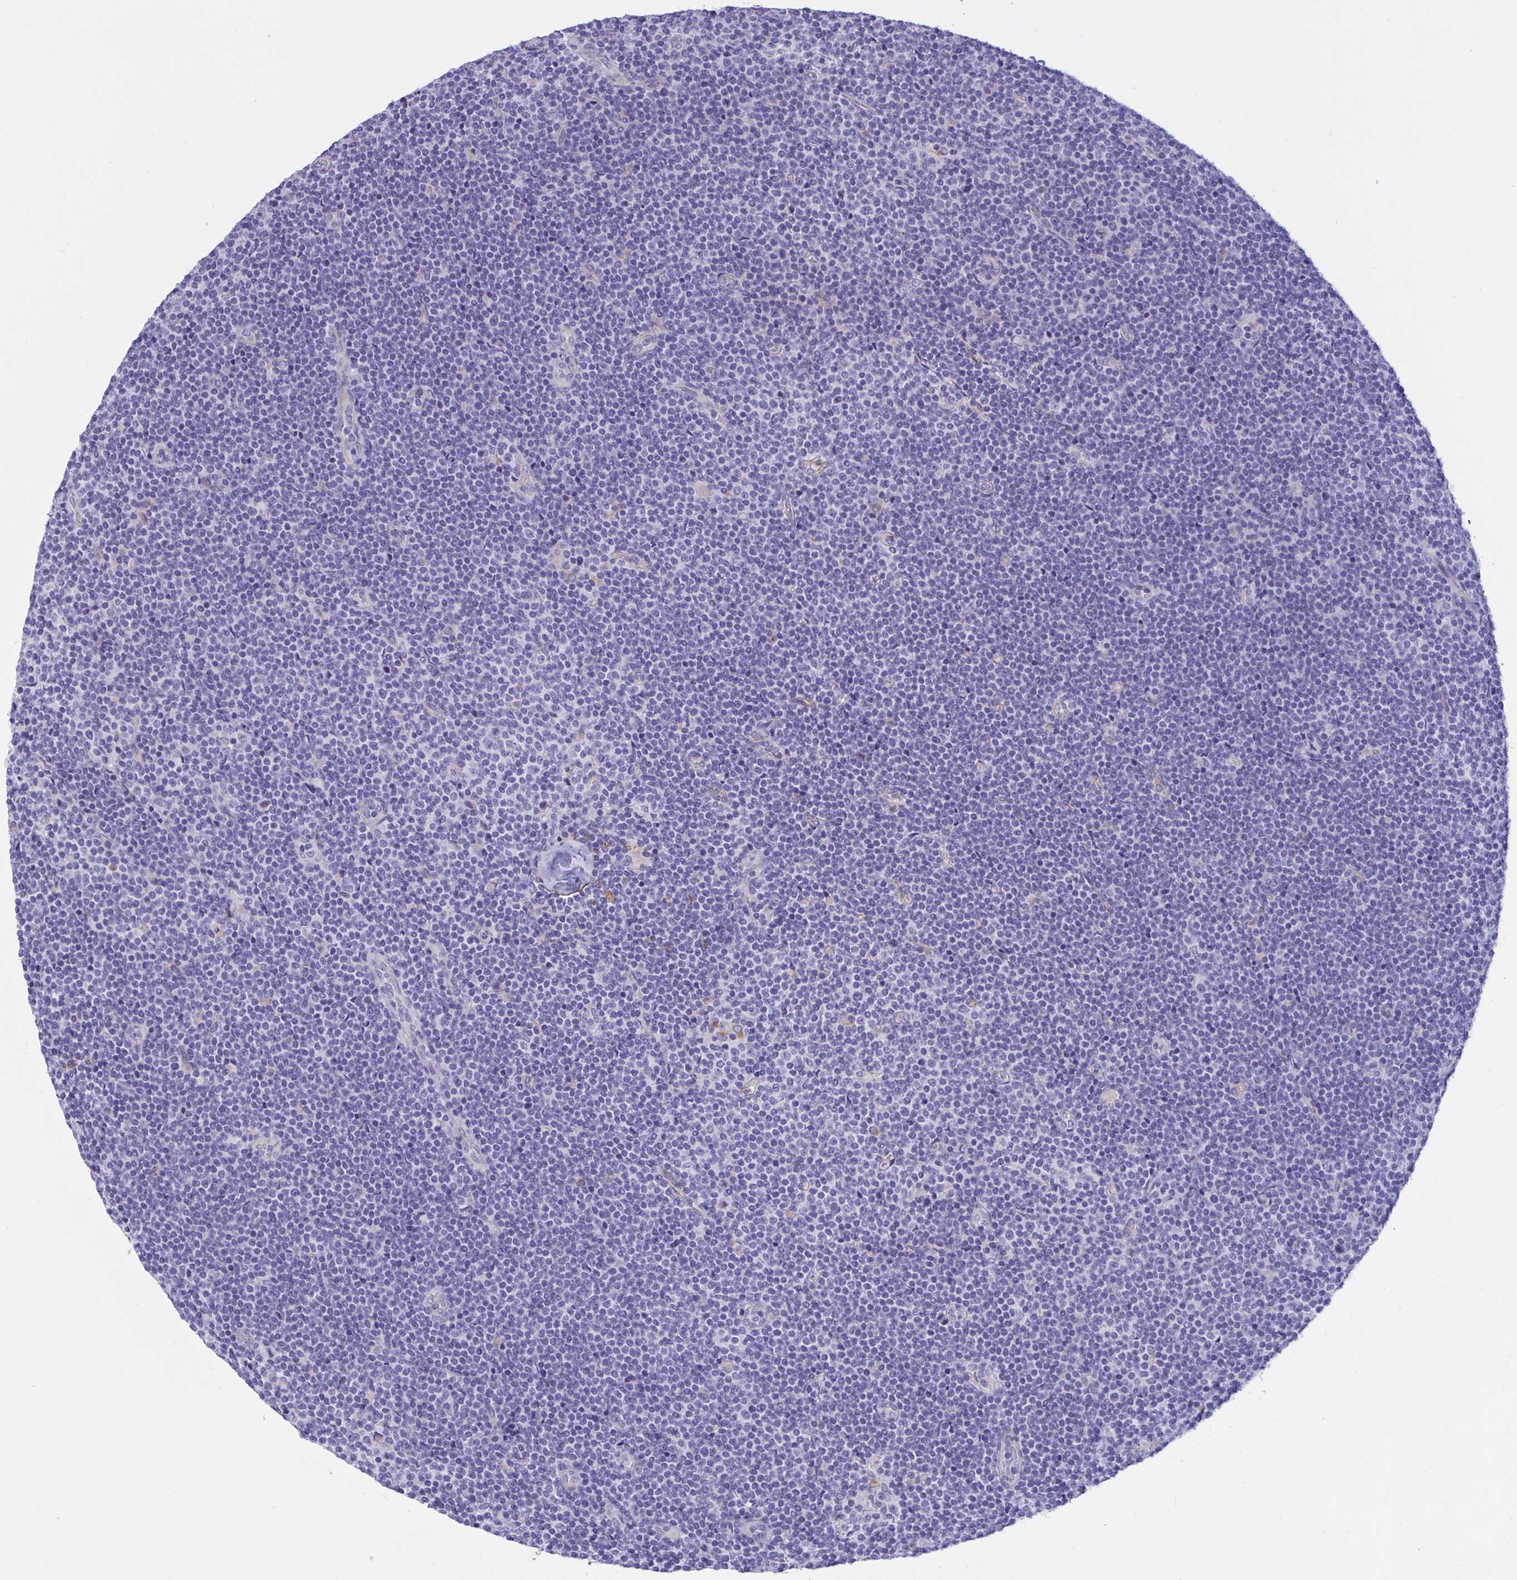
{"staining": {"intensity": "negative", "quantity": "none", "location": "none"}, "tissue": "lymphoma", "cell_type": "Tumor cells", "image_type": "cancer", "snomed": [{"axis": "morphology", "description": "Malignant lymphoma, non-Hodgkin's type, Low grade"}, {"axis": "topography", "description": "Lymph node"}], "caption": "A histopathology image of human malignant lymphoma, non-Hodgkin's type (low-grade) is negative for staining in tumor cells.", "gene": "RPL22L1", "patient": {"sex": "male", "age": 48}}